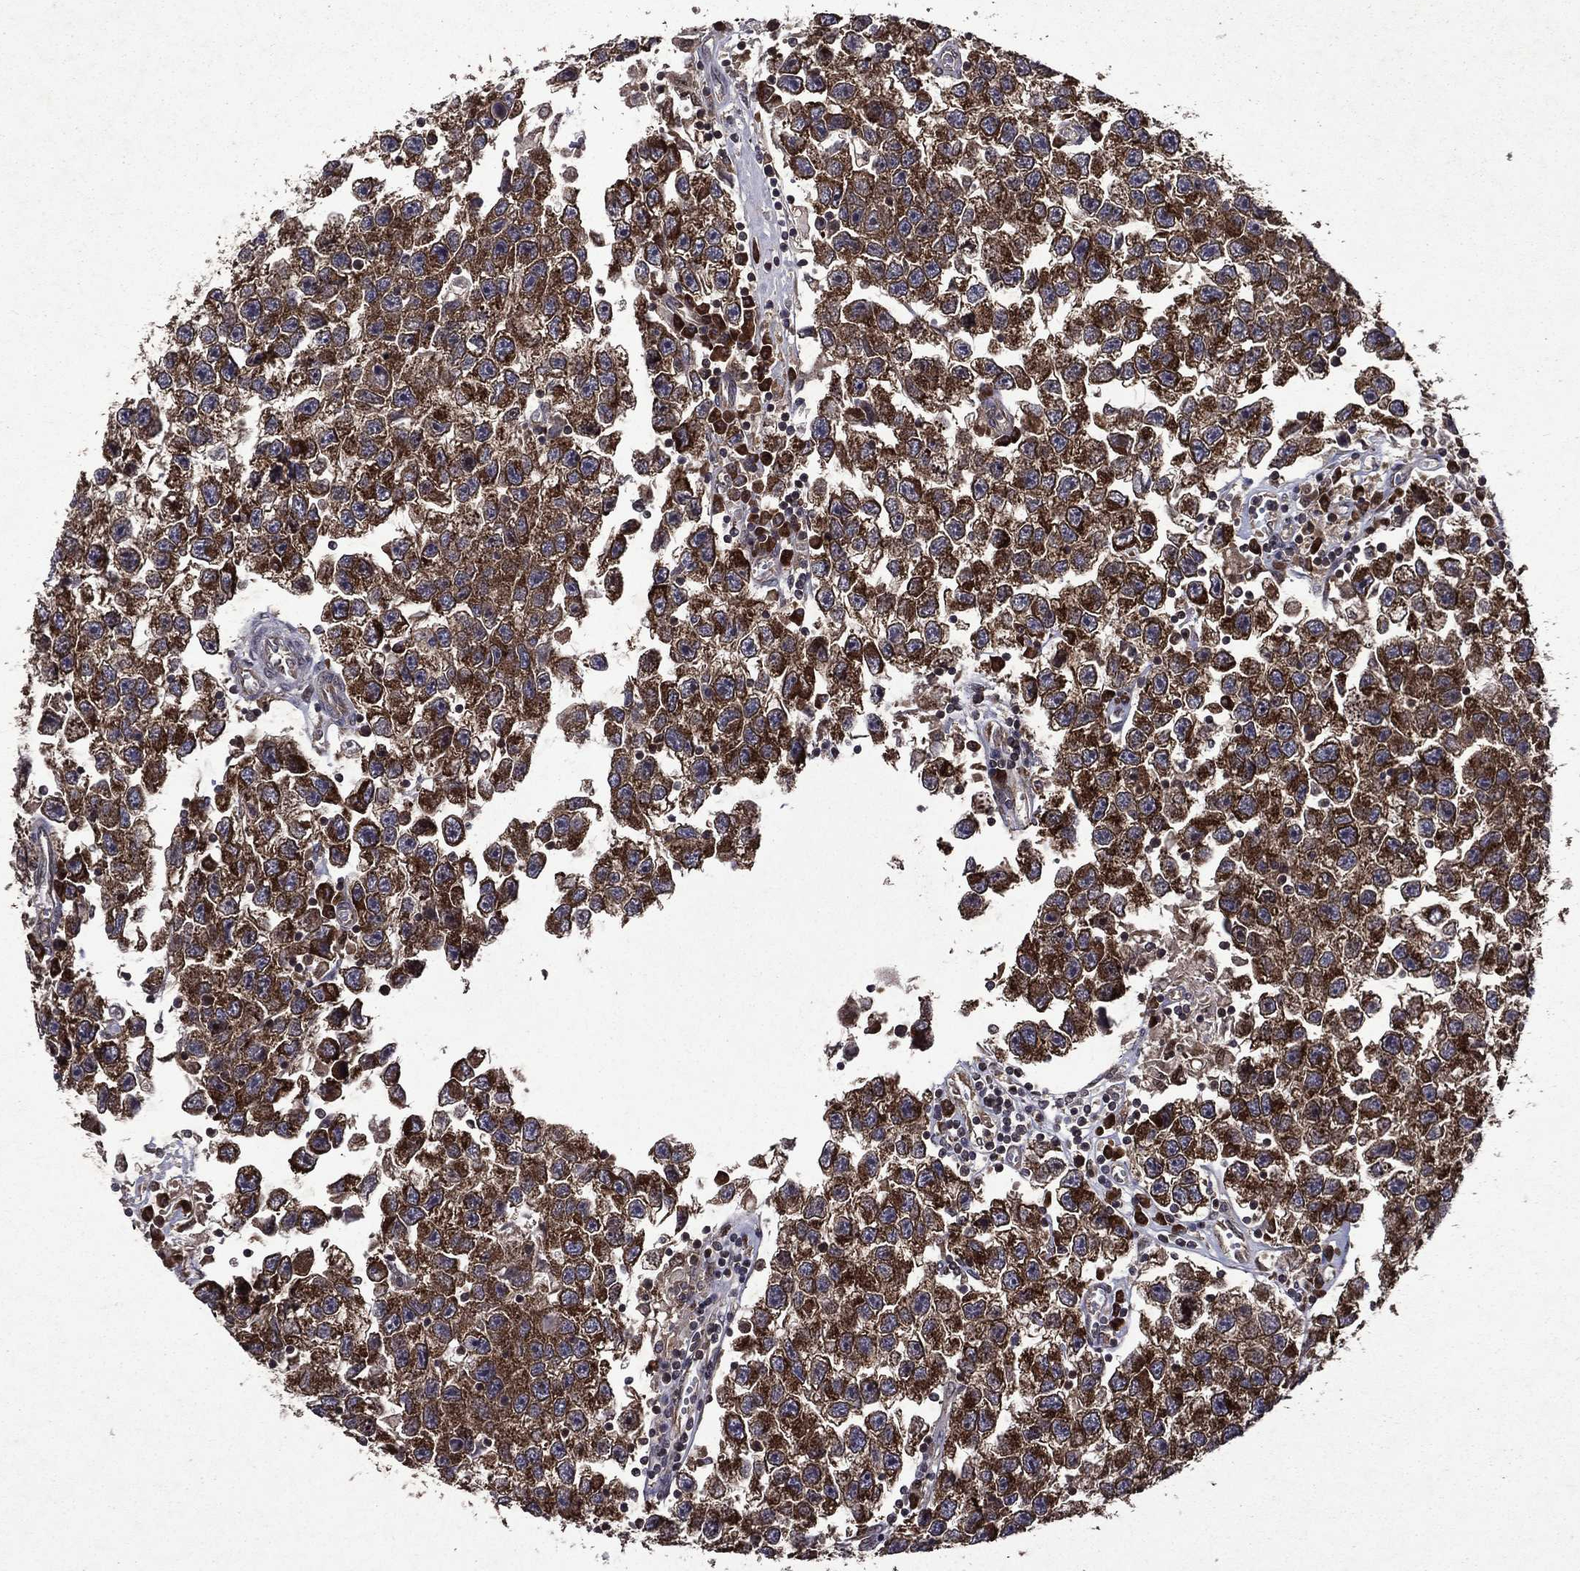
{"staining": {"intensity": "strong", "quantity": ">75%", "location": "cytoplasmic/membranous"}, "tissue": "testis cancer", "cell_type": "Tumor cells", "image_type": "cancer", "snomed": [{"axis": "morphology", "description": "Seminoma, NOS"}, {"axis": "topography", "description": "Testis"}], "caption": "Testis seminoma stained with a brown dye reveals strong cytoplasmic/membranous positive positivity in approximately >75% of tumor cells.", "gene": "EIF2B4", "patient": {"sex": "male", "age": 26}}